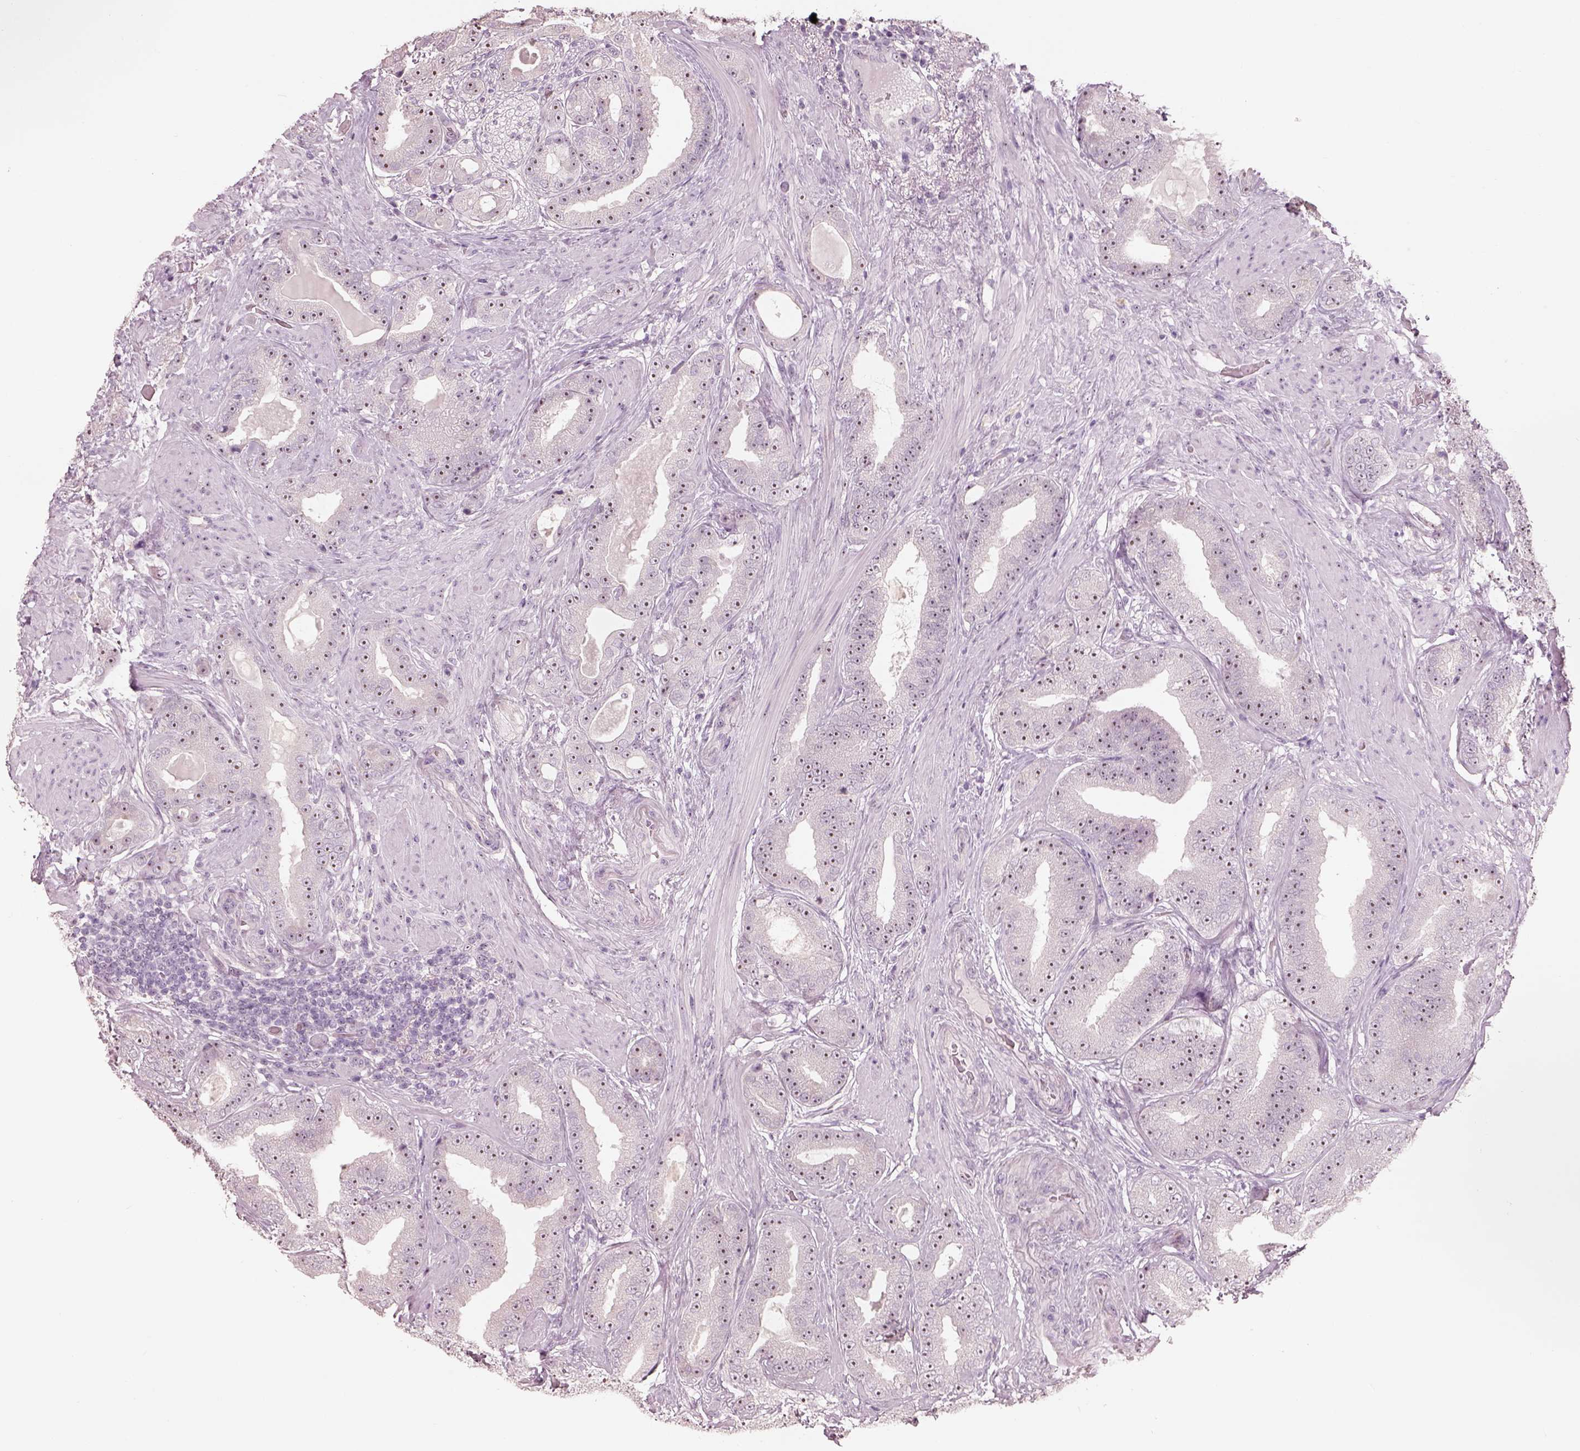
{"staining": {"intensity": "weak", "quantity": "<25%", "location": "nuclear"}, "tissue": "prostate cancer", "cell_type": "Tumor cells", "image_type": "cancer", "snomed": [{"axis": "morphology", "description": "Adenocarcinoma, Low grade"}, {"axis": "topography", "description": "Prostate"}], "caption": "IHC photomicrograph of neoplastic tissue: adenocarcinoma (low-grade) (prostate) stained with DAB (3,3'-diaminobenzidine) exhibits no significant protein expression in tumor cells.", "gene": "CDS1", "patient": {"sex": "male", "age": 60}}